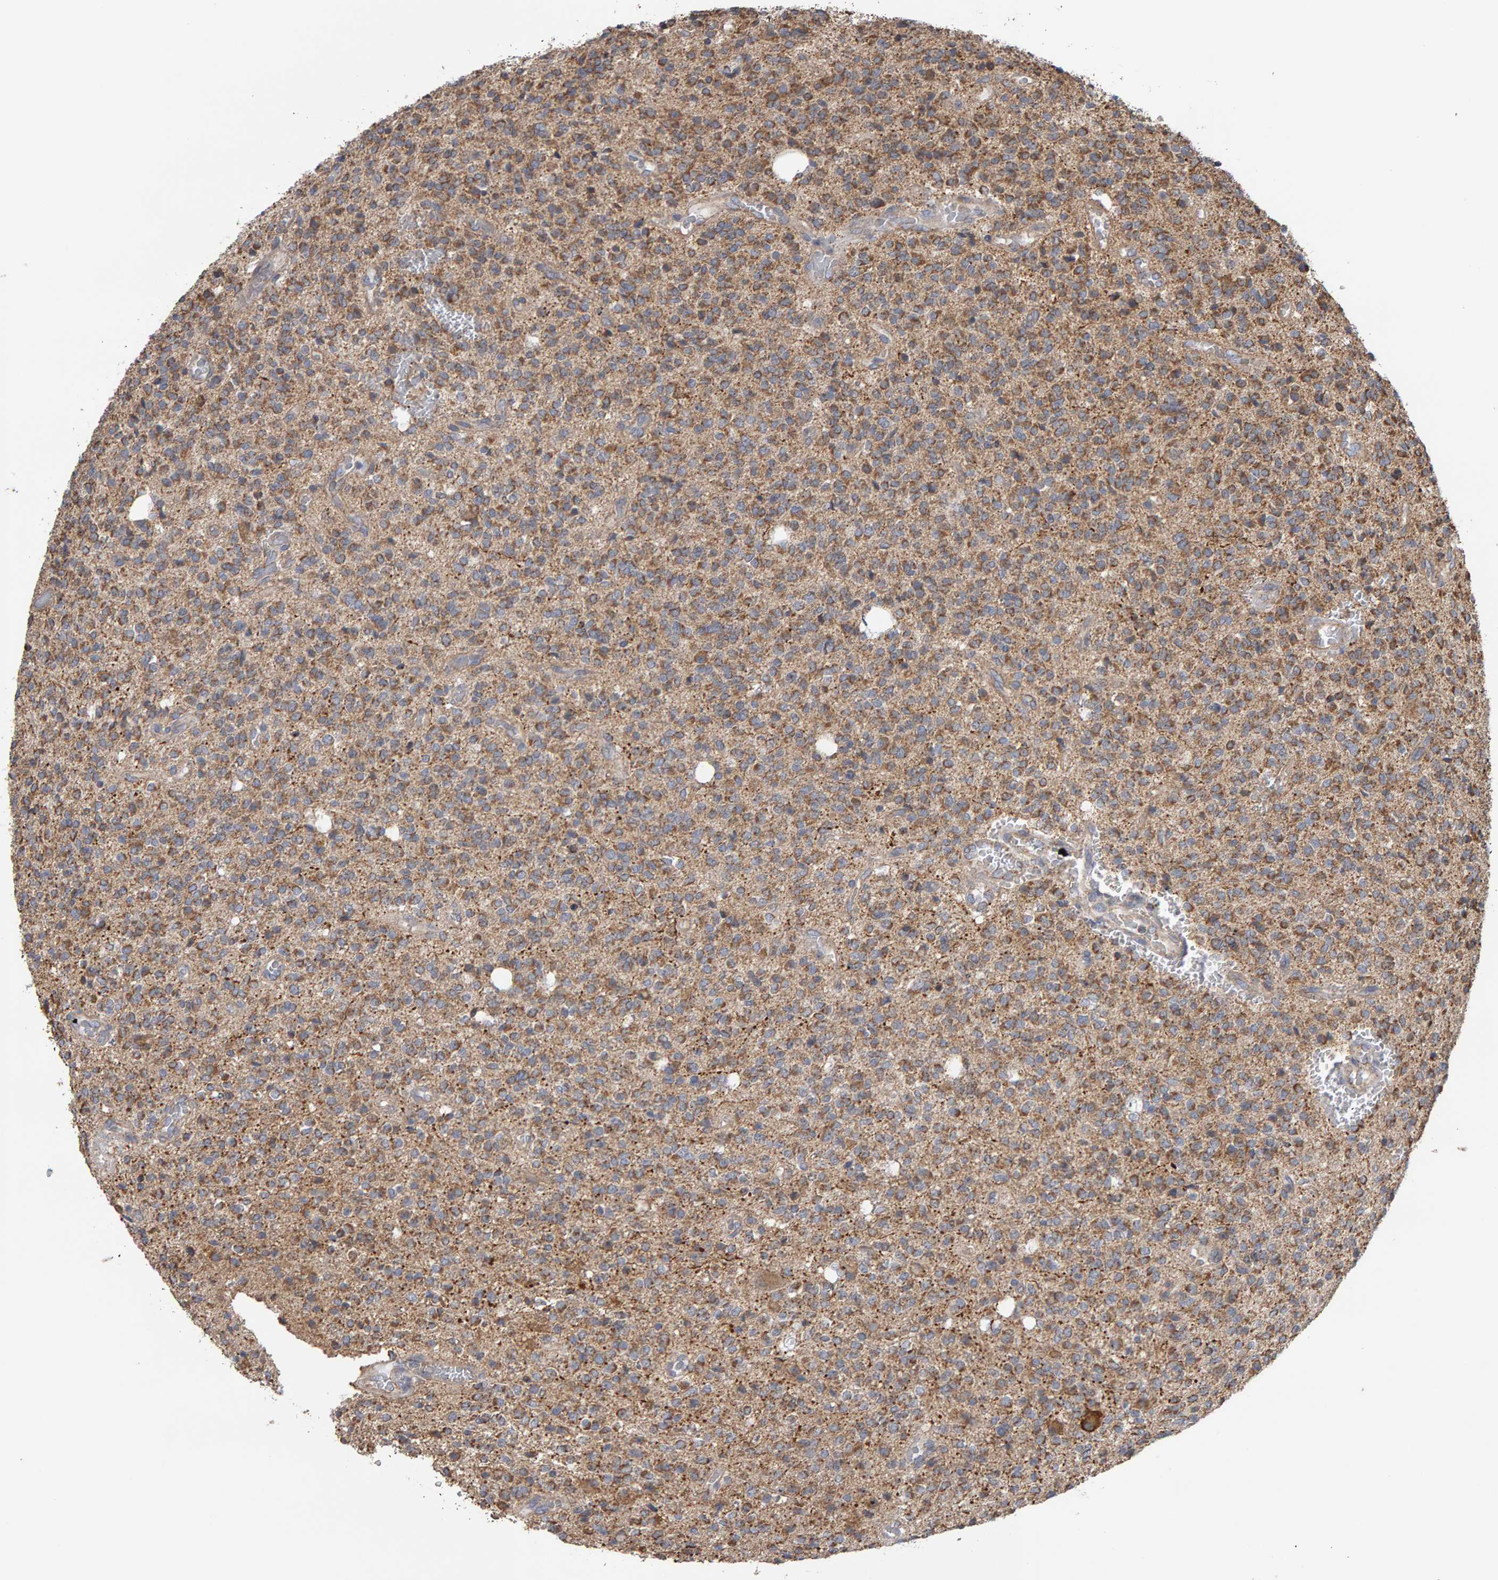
{"staining": {"intensity": "moderate", "quantity": ">75%", "location": "cytoplasmic/membranous"}, "tissue": "glioma", "cell_type": "Tumor cells", "image_type": "cancer", "snomed": [{"axis": "morphology", "description": "Glioma, malignant, High grade"}, {"axis": "topography", "description": "Brain"}], "caption": "A brown stain shows moderate cytoplasmic/membranous staining of a protein in malignant high-grade glioma tumor cells. Using DAB (3,3'-diaminobenzidine) (brown) and hematoxylin (blue) stains, captured at high magnification using brightfield microscopy.", "gene": "TOM1L1", "patient": {"sex": "male", "age": 34}}